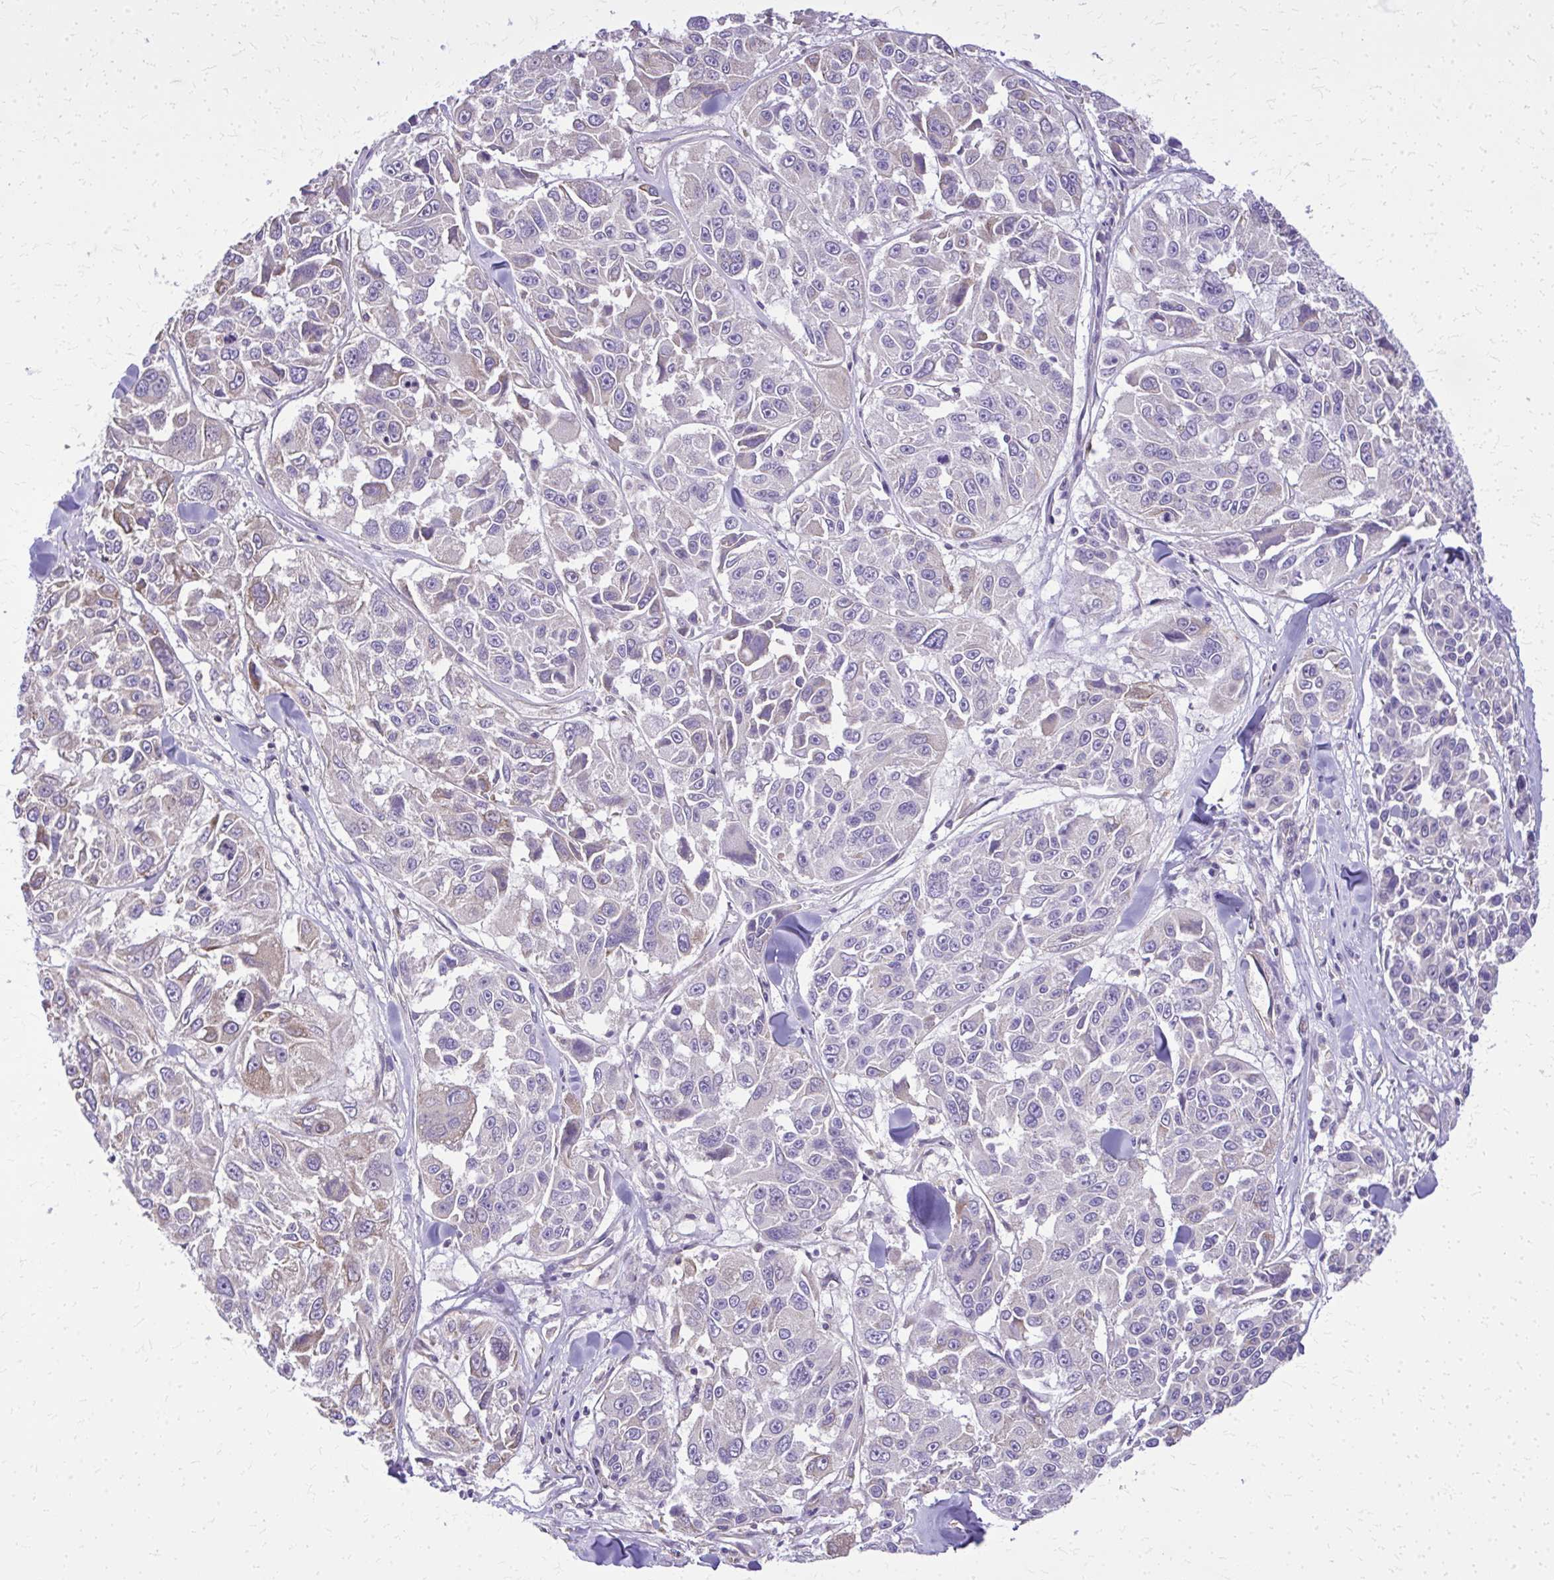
{"staining": {"intensity": "weak", "quantity": "25%-75%", "location": "cytoplasmic/membranous"}, "tissue": "melanoma", "cell_type": "Tumor cells", "image_type": "cancer", "snomed": [{"axis": "morphology", "description": "Malignant melanoma, NOS"}, {"axis": "topography", "description": "Skin"}], "caption": "IHC histopathology image of melanoma stained for a protein (brown), which displays low levels of weak cytoplasmic/membranous positivity in approximately 25%-75% of tumor cells.", "gene": "RUNDC3B", "patient": {"sex": "female", "age": 66}}